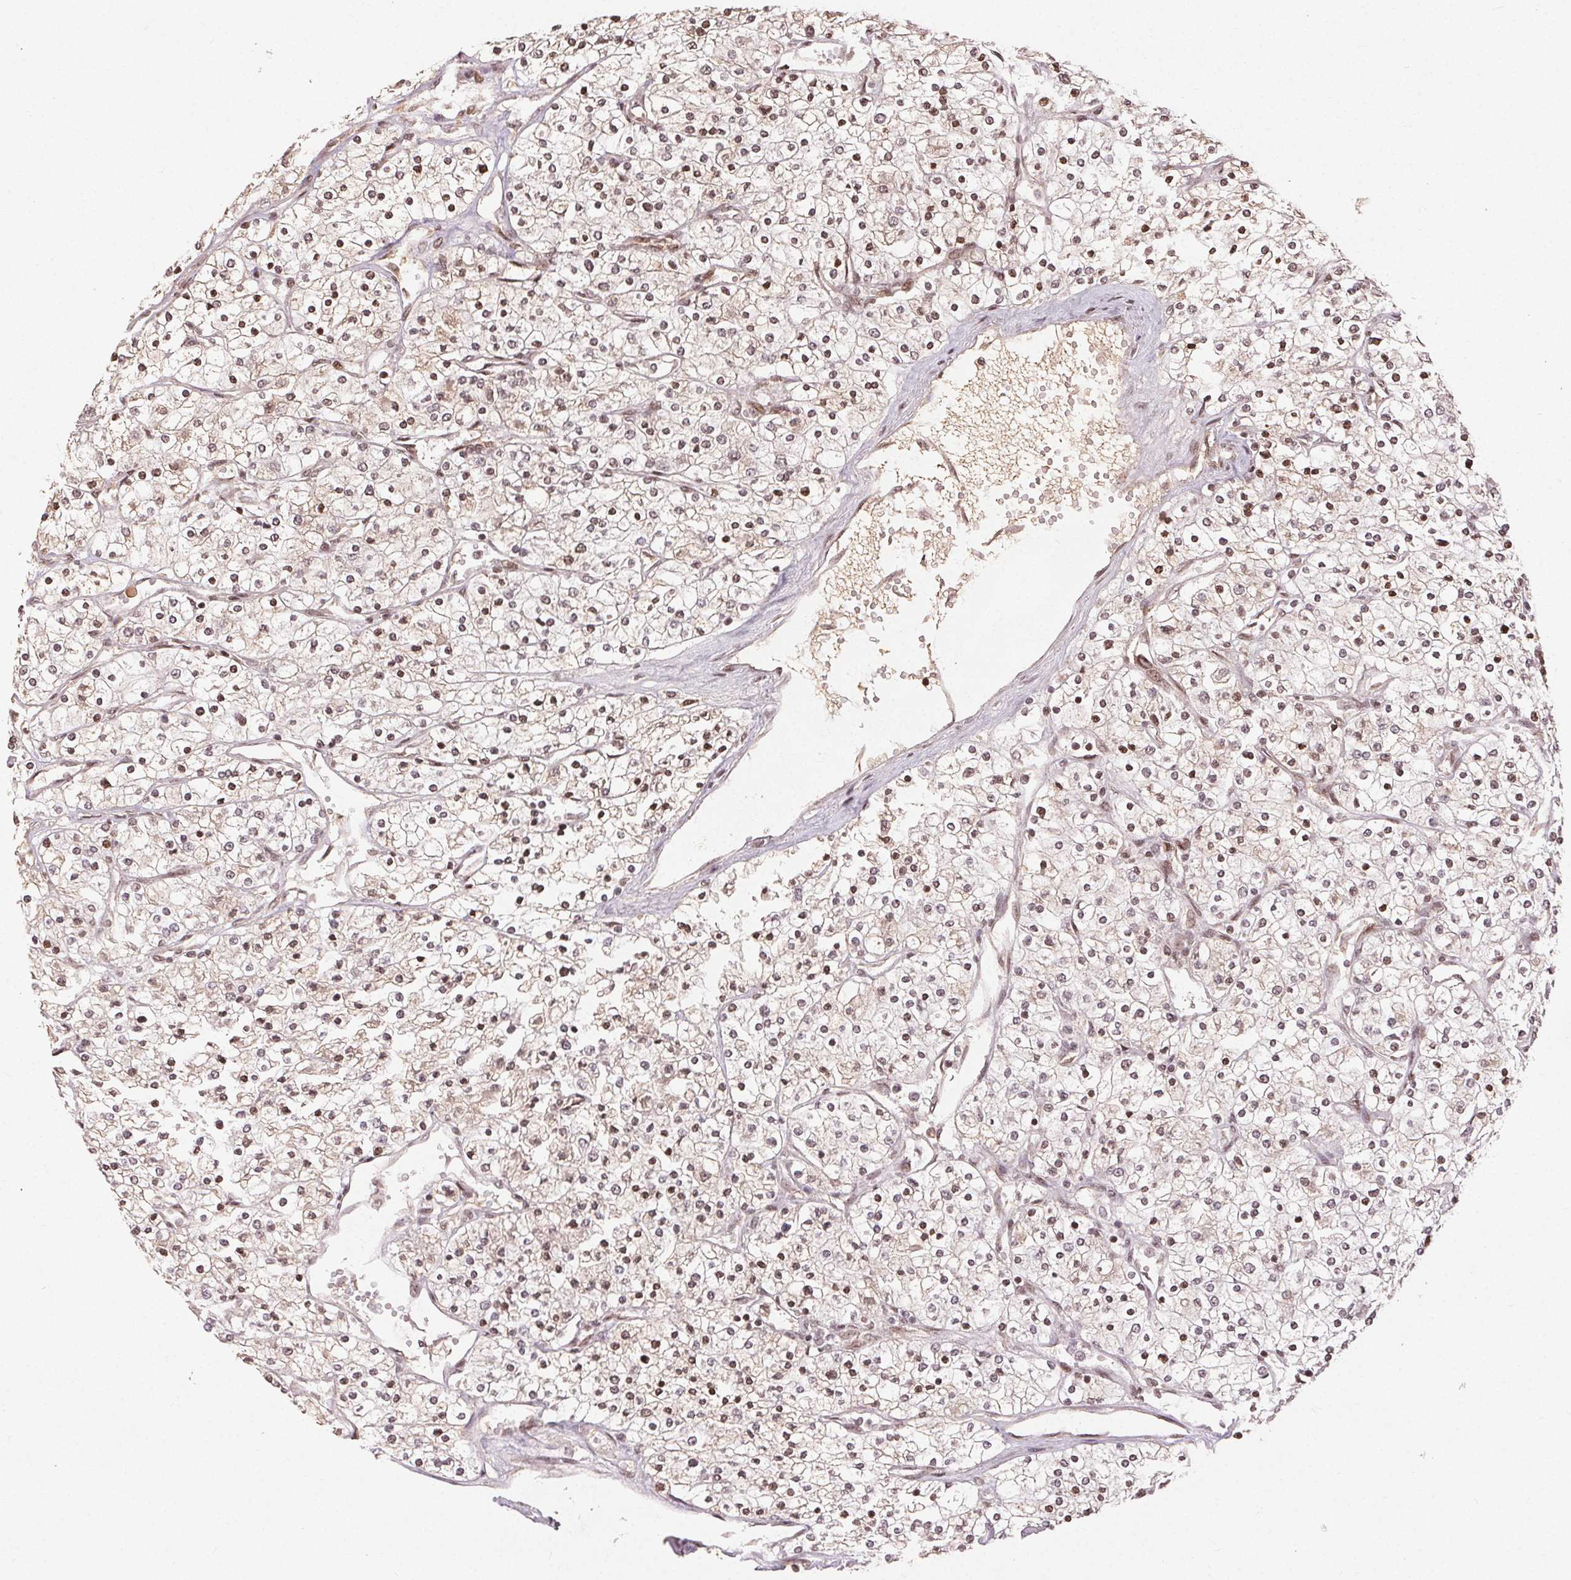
{"staining": {"intensity": "weak", "quantity": ">75%", "location": "cytoplasmic/membranous,nuclear"}, "tissue": "renal cancer", "cell_type": "Tumor cells", "image_type": "cancer", "snomed": [{"axis": "morphology", "description": "Adenocarcinoma, NOS"}, {"axis": "topography", "description": "Kidney"}], "caption": "Renal cancer tissue displays weak cytoplasmic/membranous and nuclear staining in approximately >75% of tumor cells", "gene": "MAPKAPK2", "patient": {"sex": "male", "age": 80}}